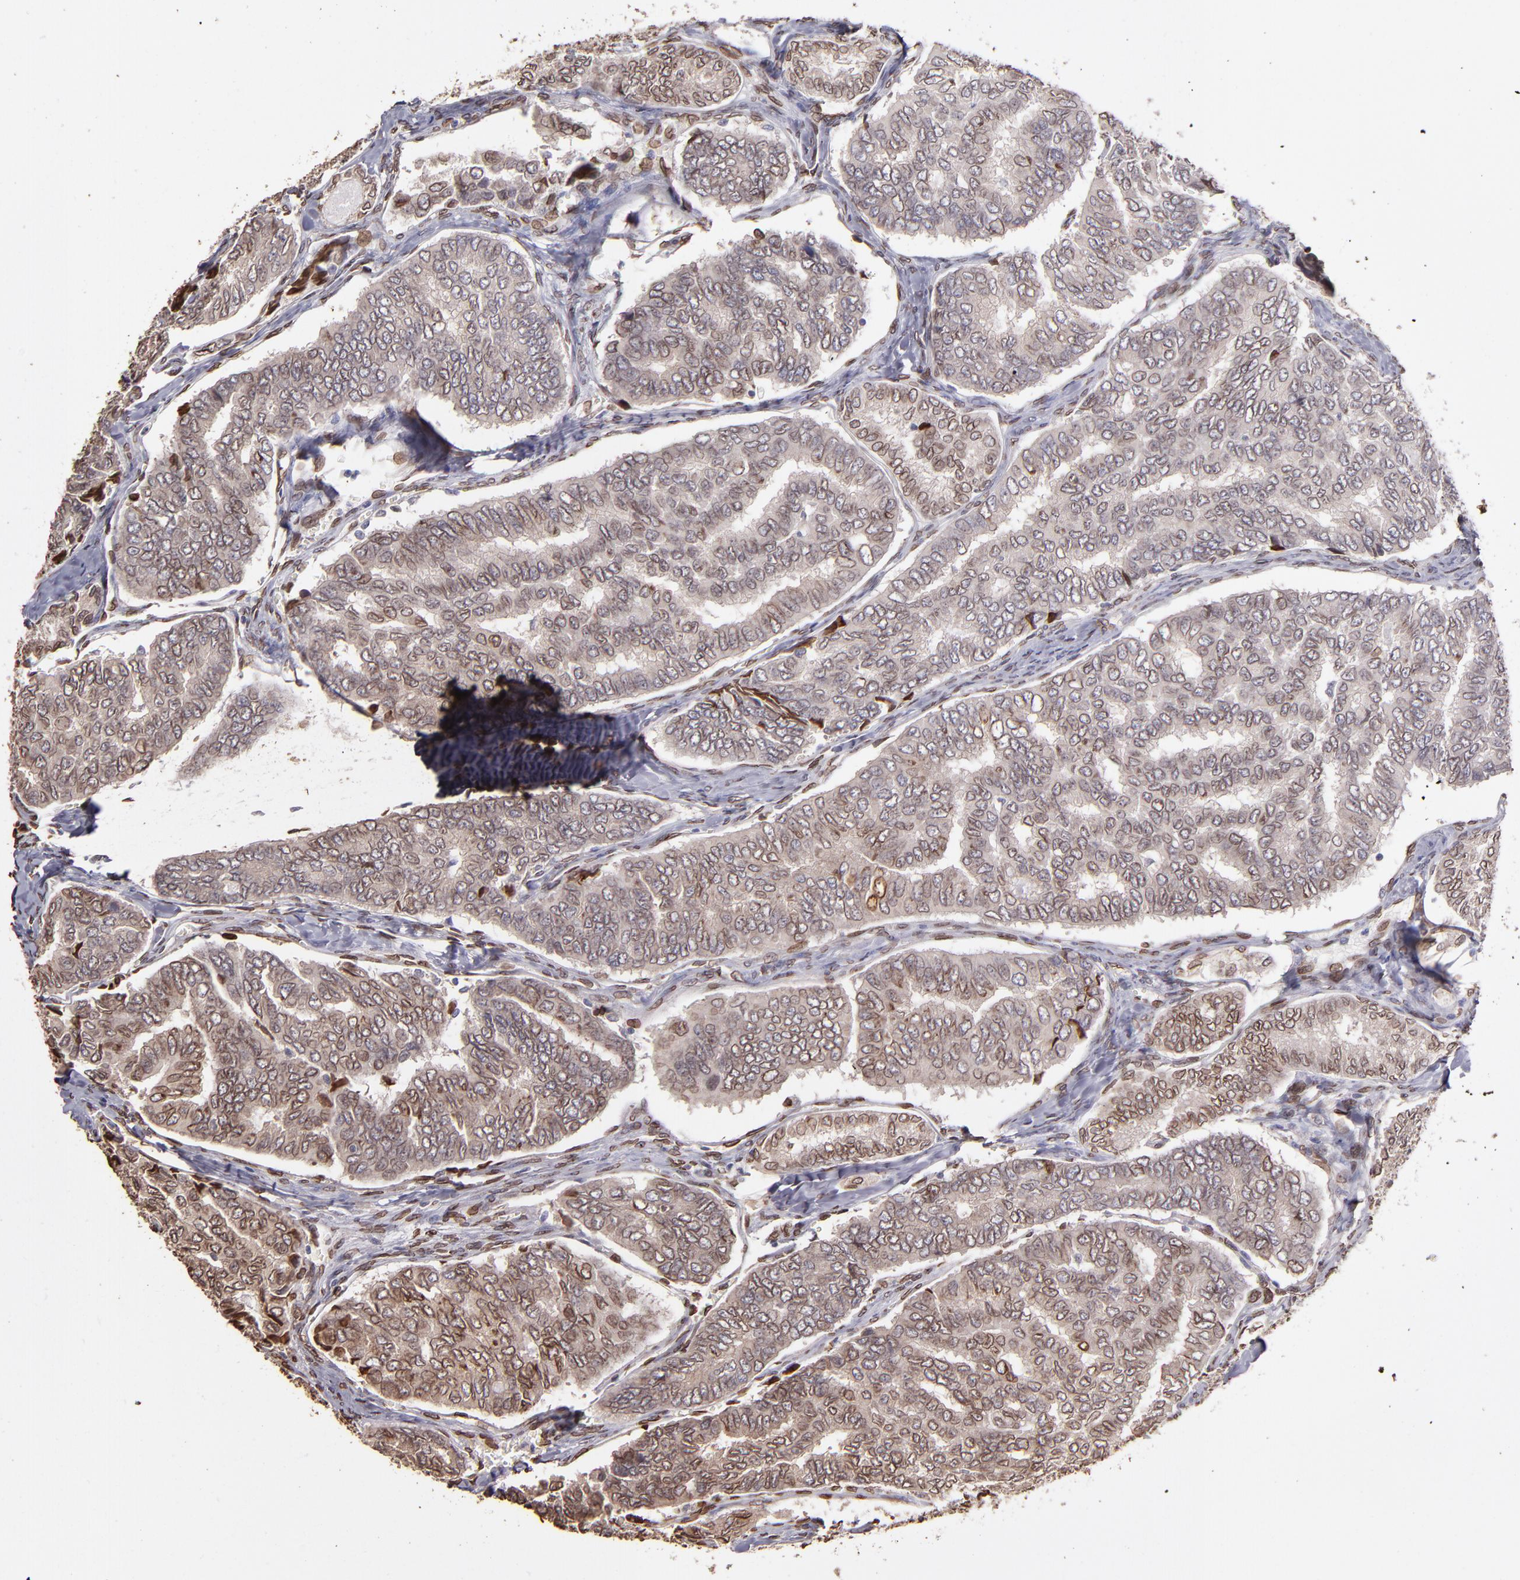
{"staining": {"intensity": "moderate", "quantity": ">75%", "location": "cytoplasmic/membranous,nuclear"}, "tissue": "thyroid cancer", "cell_type": "Tumor cells", "image_type": "cancer", "snomed": [{"axis": "morphology", "description": "Papillary adenocarcinoma, NOS"}, {"axis": "topography", "description": "Thyroid gland"}], "caption": "Immunohistochemical staining of human thyroid papillary adenocarcinoma exhibits medium levels of moderate cytoplasmic/membranous and nuclear protein staining in approximately >75% of tumor cells. (DAB (3,3'-diaminobenzidine) = brown stain, brightfield microscopy at high magnification).", "gene": "PUM3", "patient": {"sex": "female", "age": 35}}